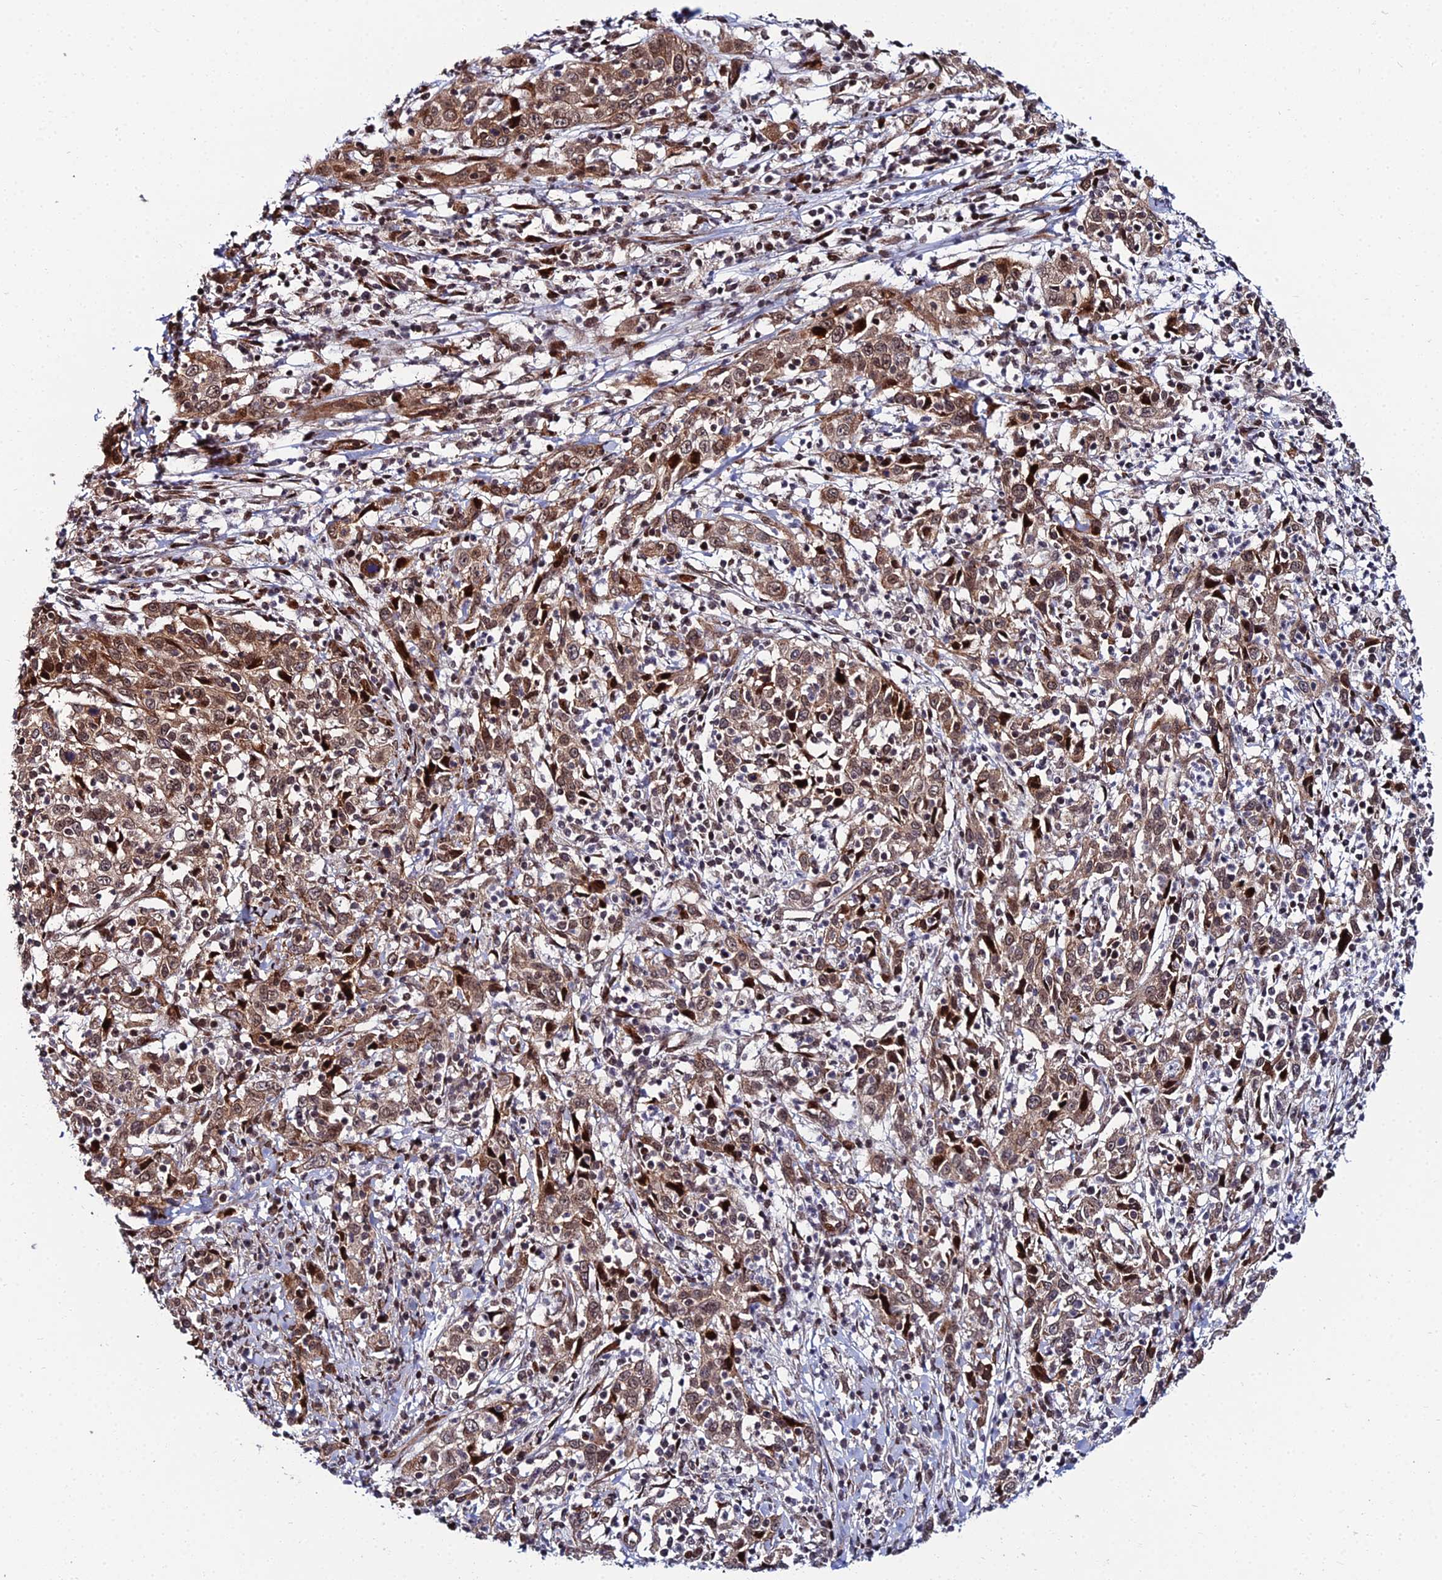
{"staining": {"intensity": "moderate", "quantity": ">75%", "location": "cytoplasmic/membranous,nuclear"}, "tissue": "cervical cancer", "cell_type": "Tumor cells", "image_type": "cancer", "snomed": [{"axis": "morphology", "description": "Squamous cell carcinoma, NOS"}, {"axis": "topography", "description": "Cervix"}], "caption": "IHC (DAB (3,3'-diaminobenzidine)) staining of human cervical cancer shows moderate cytoplasmic/membranous and nuclear protein staining in about >75% of tumor cells.", "gene": "ZNF668", "patient": {"sex": "female", "age": 46}}